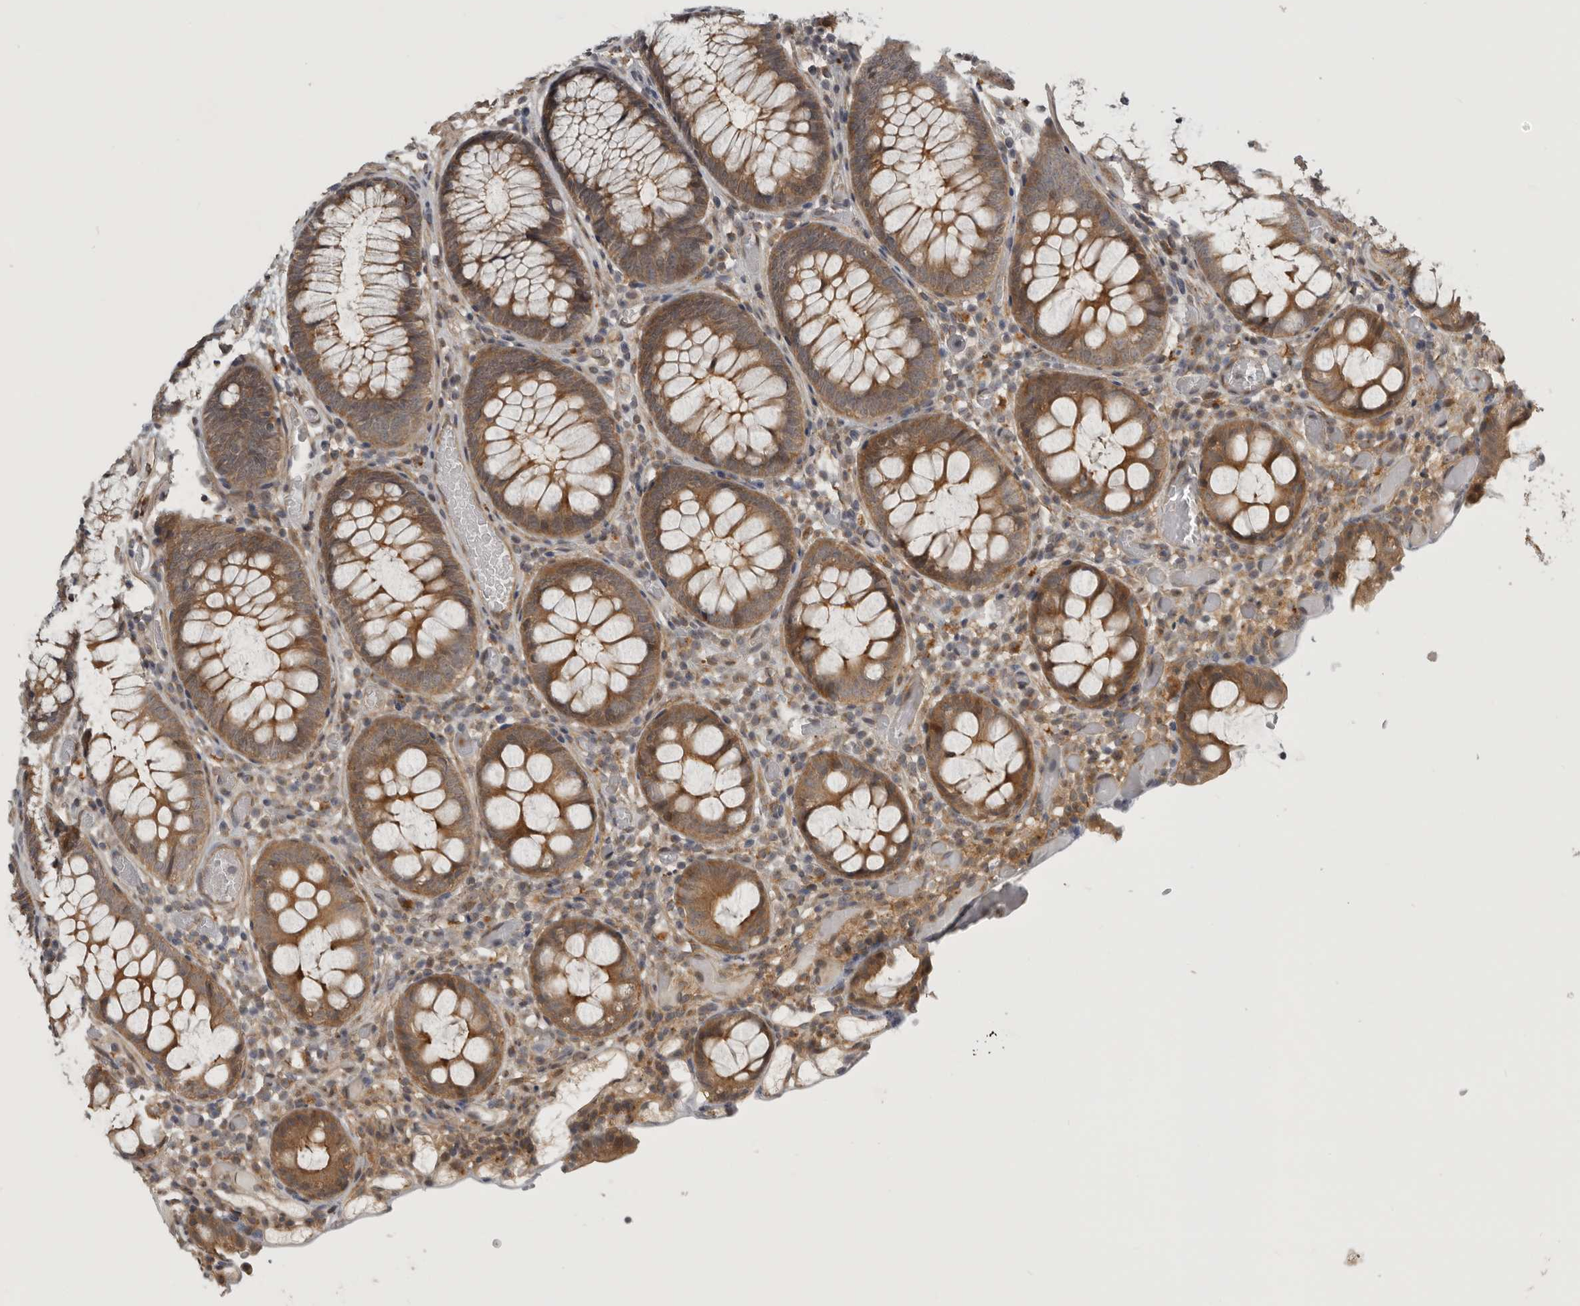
{"staining": {"intensity": "moderate", "quantity": ">75%", "location": "cytoplasmic/membranous"}, "tissue": "colon", "cell_type": "Endothelial cells", "image_type": "normal", "snomed": [{"axis": "morphology", "description": "Normal tissue, NOS"}, {"axis": "topography", "description": "Colon"}], "caption": "An image of human colon stained for a protein reveals moderate cytoplasmic/membranous brown staining in endothelial cells.", "gene": "CUEDC1", "patient": {"sex": "male", "age": 14}}